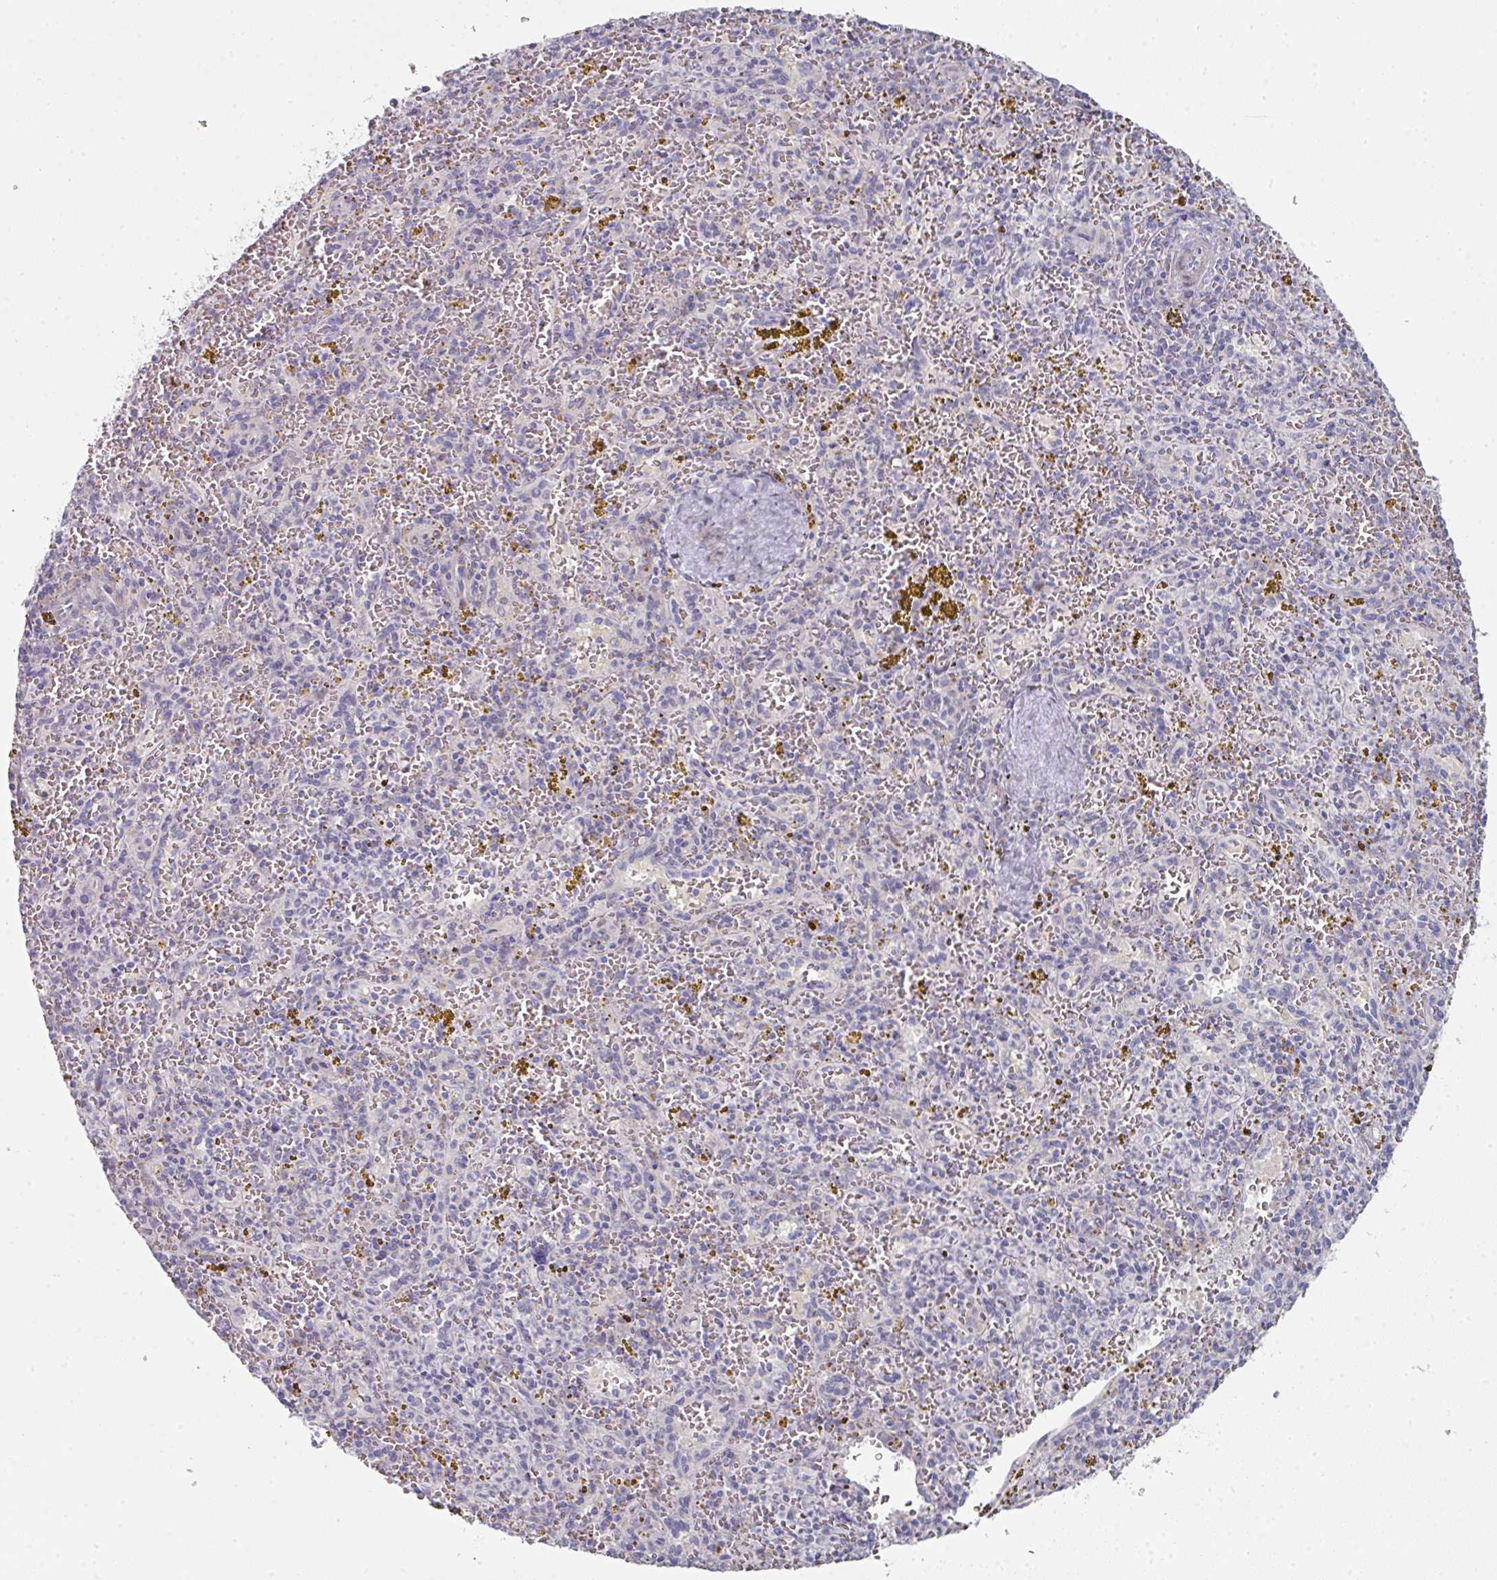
{"staining": {"intensity": "negative", "quantity": "none", "location": "none"}, "tissue": "spleen", "cell_type": "Cells in red pulp", "image_type": "normal", "snomed": [{"axis": "morphology", "description": "Normal tissue, NOS"}, {"axis": "topography", "description": "Spleen"}], "caption": "Immunohistochemistry of benign spleen displays no staining in cells in red pulp. (IHC, brightfield microscopy, high magnification).", "gene": "NT5C1A", "patient": {"sex": "male", "age": 57}}